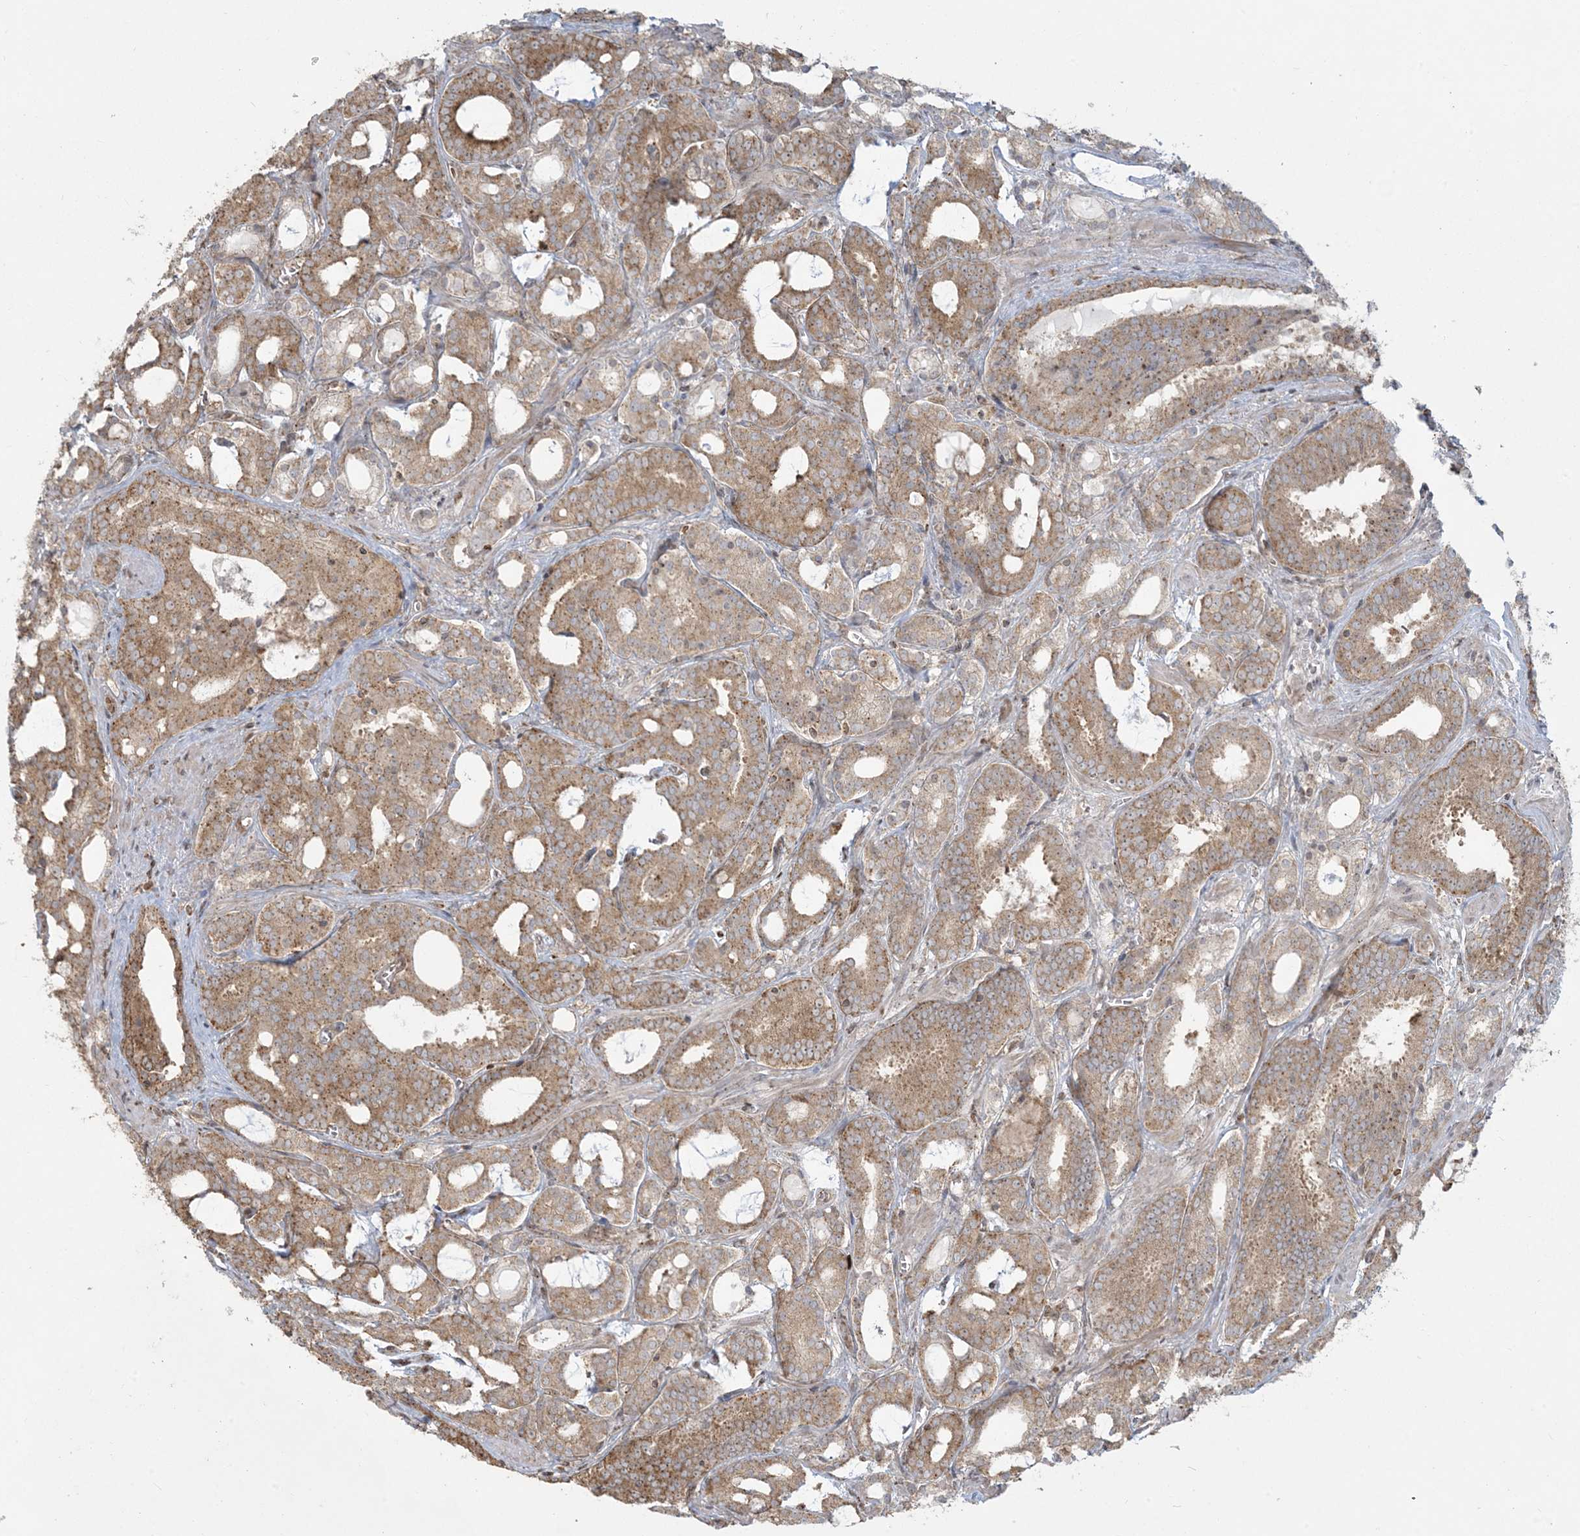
{"staining": {"intensity": "moderate", "quantity": ">75%", "location": "cytoplasmic/membranous"}, "tissue": "prostate cancer", "cell_type": "Tumor cells", "image_type": "cancer", "snomed": [{"axis": "morphology", "description": "Adenocarcinoma, High grade"}, {"axis": "topography", "description": "Prostate and seminal vesicle, NOS"}], "caption": "Approximately >75% of tumor cells in prostate adenocarcinoma (high-grade) demonstrate moderate cytoplasmic/membranous protein expression as visualized by brown immunohistochemical staining.", "gene": "ABCF3", "patient": {"sex": "male", "age": 67}}